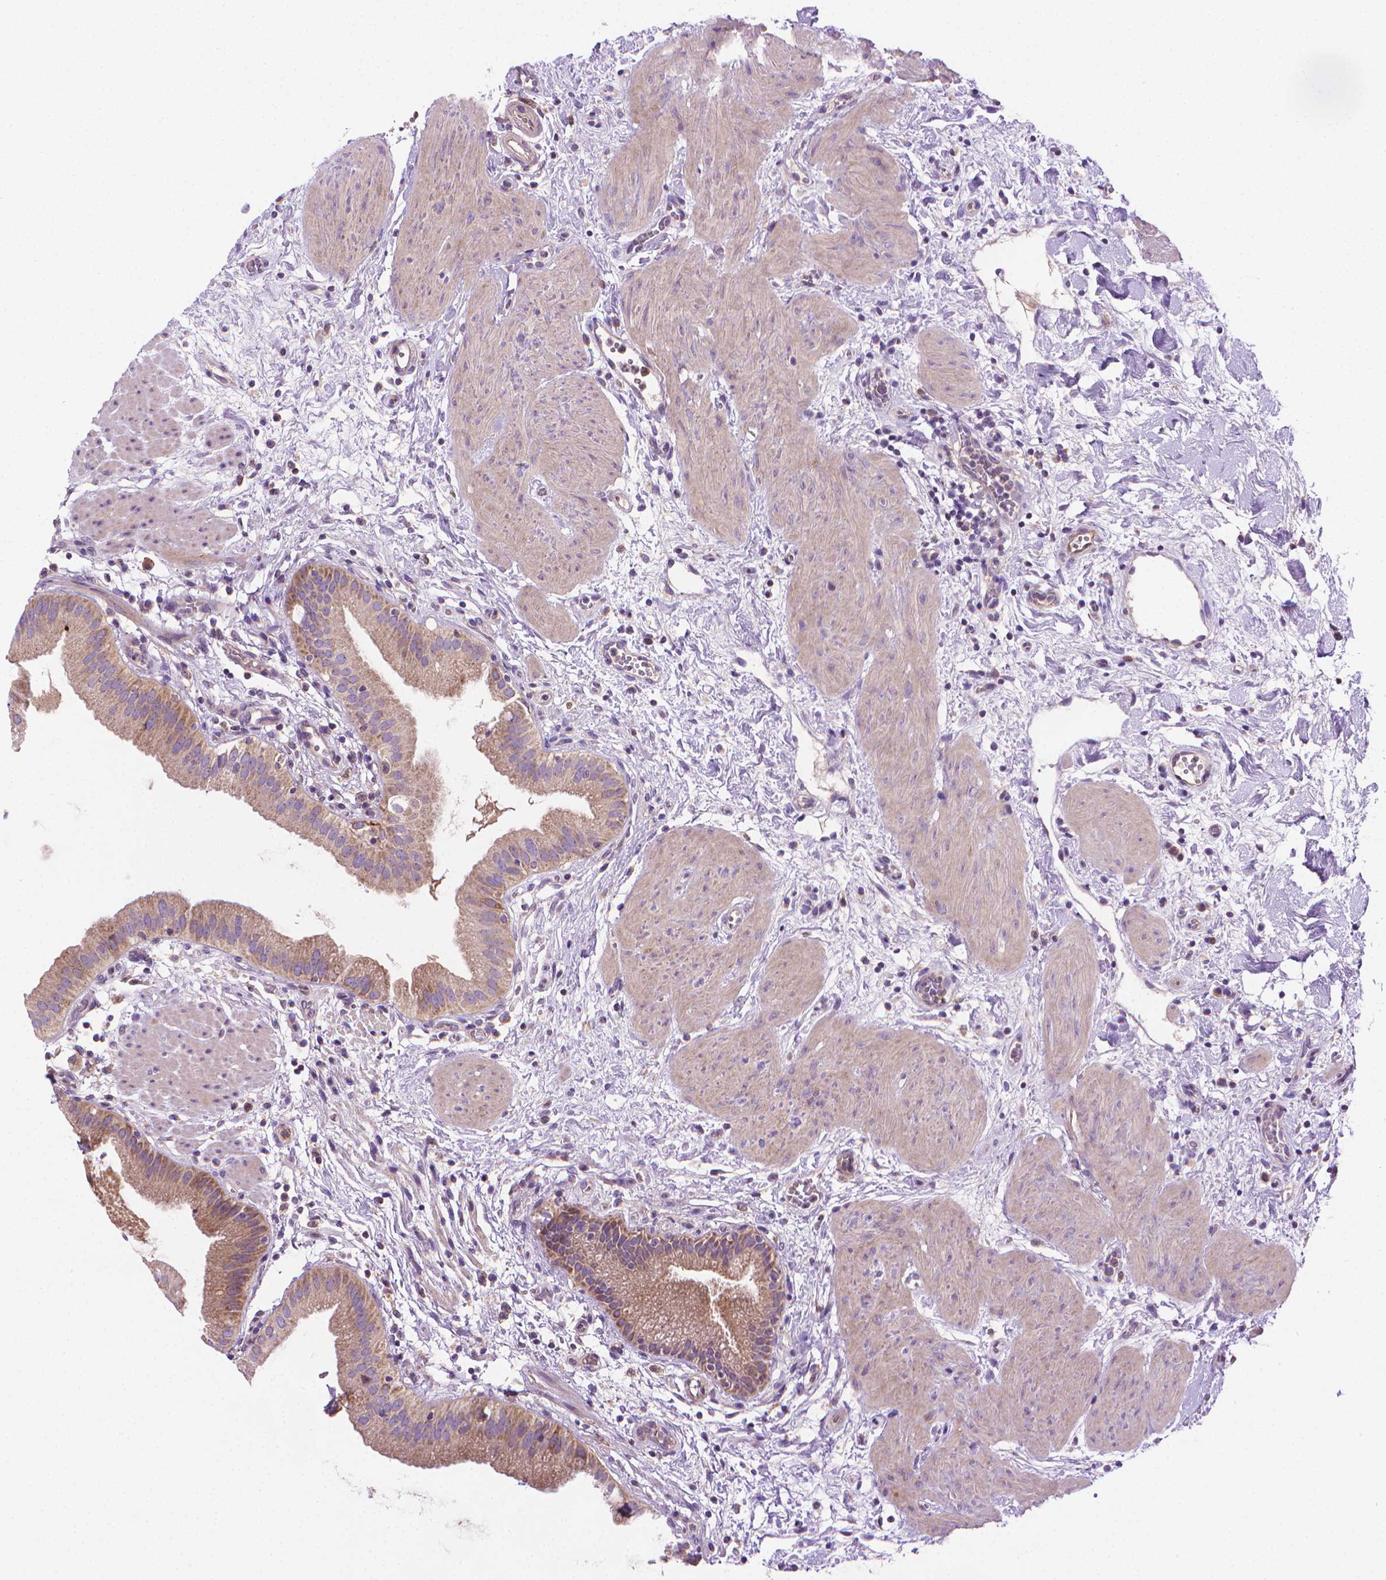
{"staining": {"intensity": "weak", "quantity": ">75%", "location": "cytoplasmic/membranous"}, "tissue": "gallbladder", "cell_type": "Glandular cells", "image_type": "normal", "snomed": [{"axis": "morphology", "description": "Normal tissue, NOS"}, {"axis": "topography", "description": "Gallbladder"}], "caption": "Gallbladder stained for a protein (brown) displays weak cytoplasmic/membranous positive positivity in approximately >75% of glandular cells.", "gene": "SLC51B", "patient": {"sex": "female", "age": 65}}